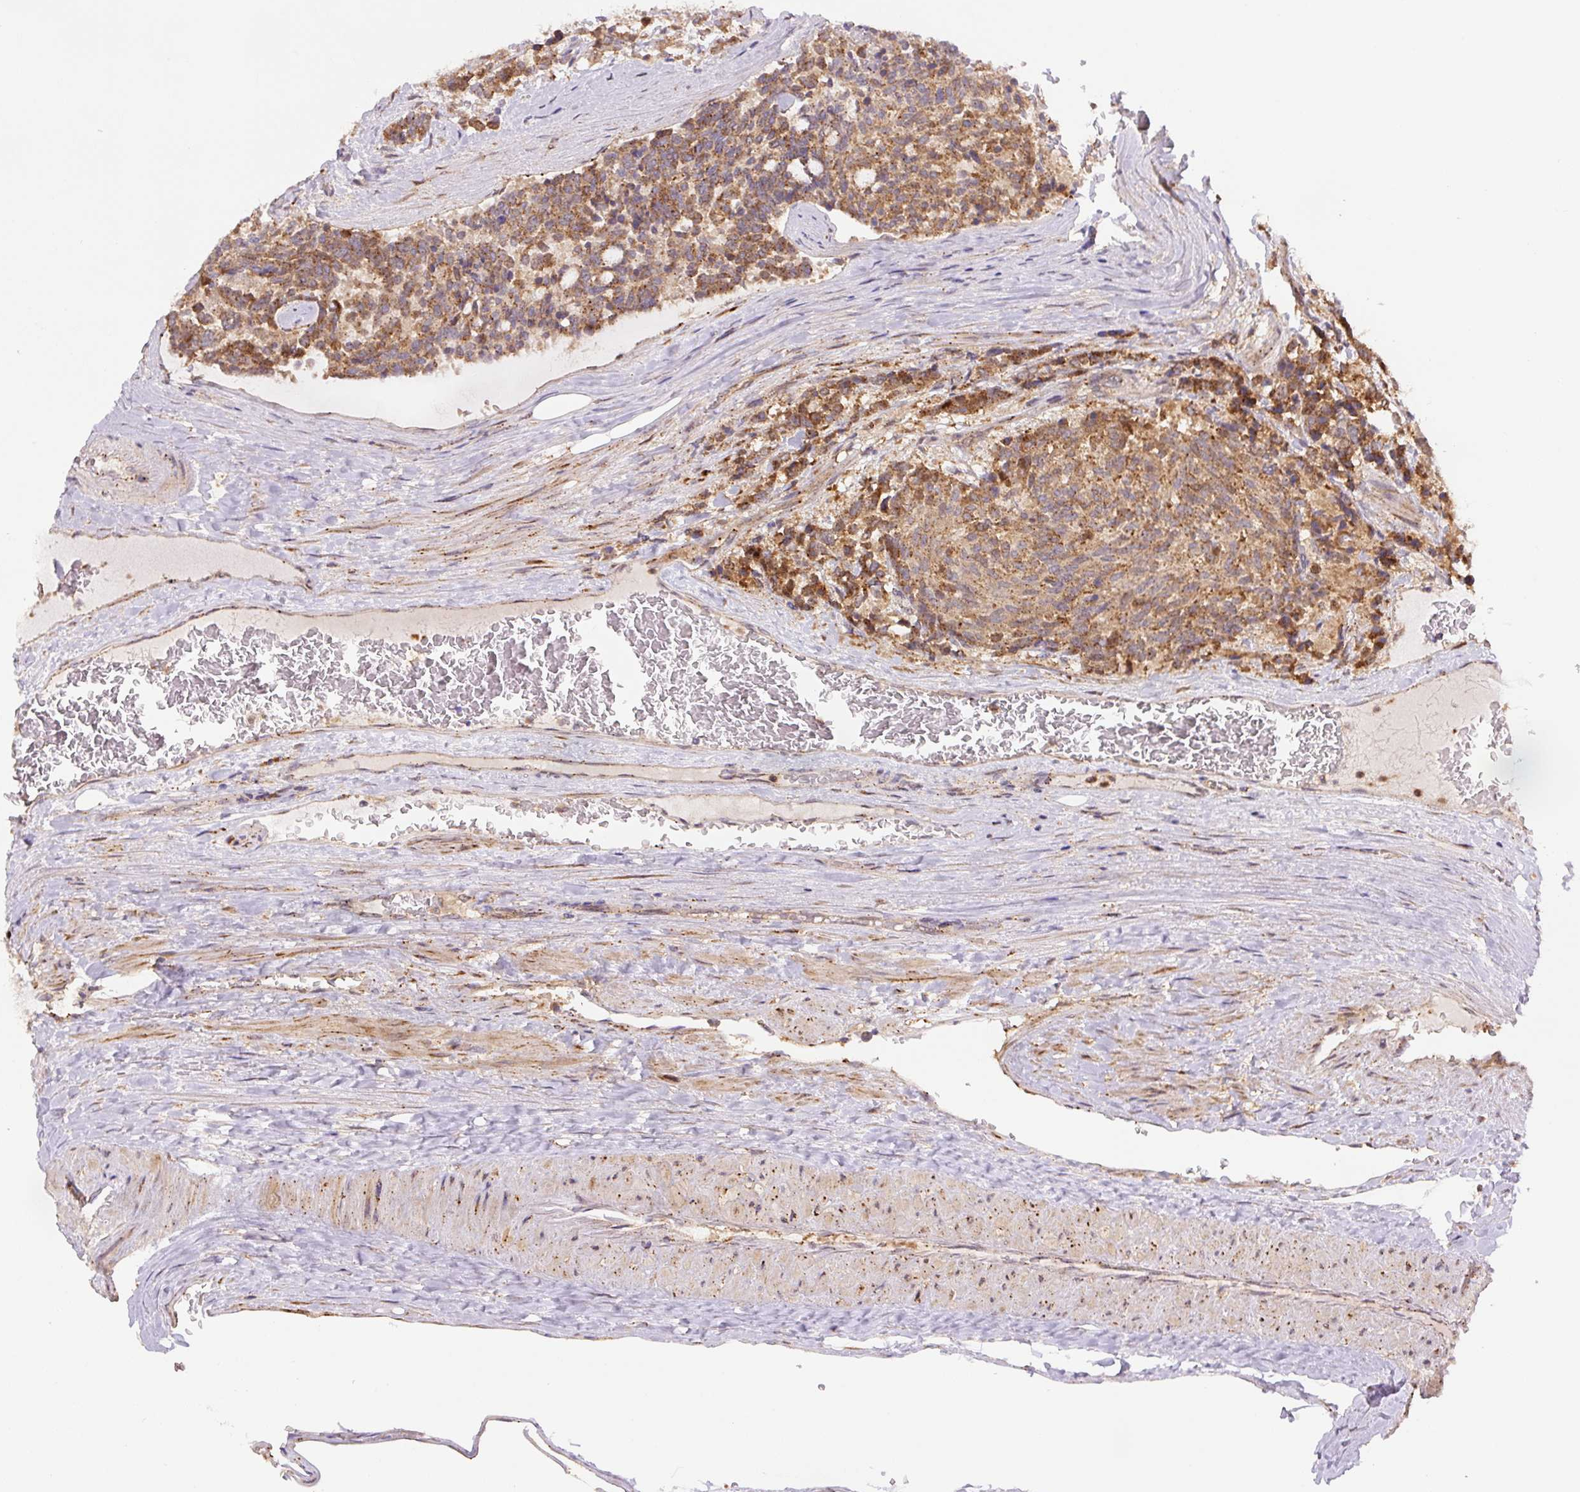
{"staining": {"intensity": "moderate", "quantity": ">75%", "location": "cytoplasmic/membranous"}, "tissue": "carcinoid", "cell_type": "Tumor cells", "image_type": "cancer", "snomed": [{"axis": "morphology", "description": "Carcinoid, malignant, NOS"}, {"axis": "topography", "description": "Pancreas"}], "caption": "A brown stain labels moderate cytoplasmic/membranous expression of a protein in malignant carcinoid tumor cells.", "gene": "ZSWIM7", "patient": {"sex": "female", "age": 54}}